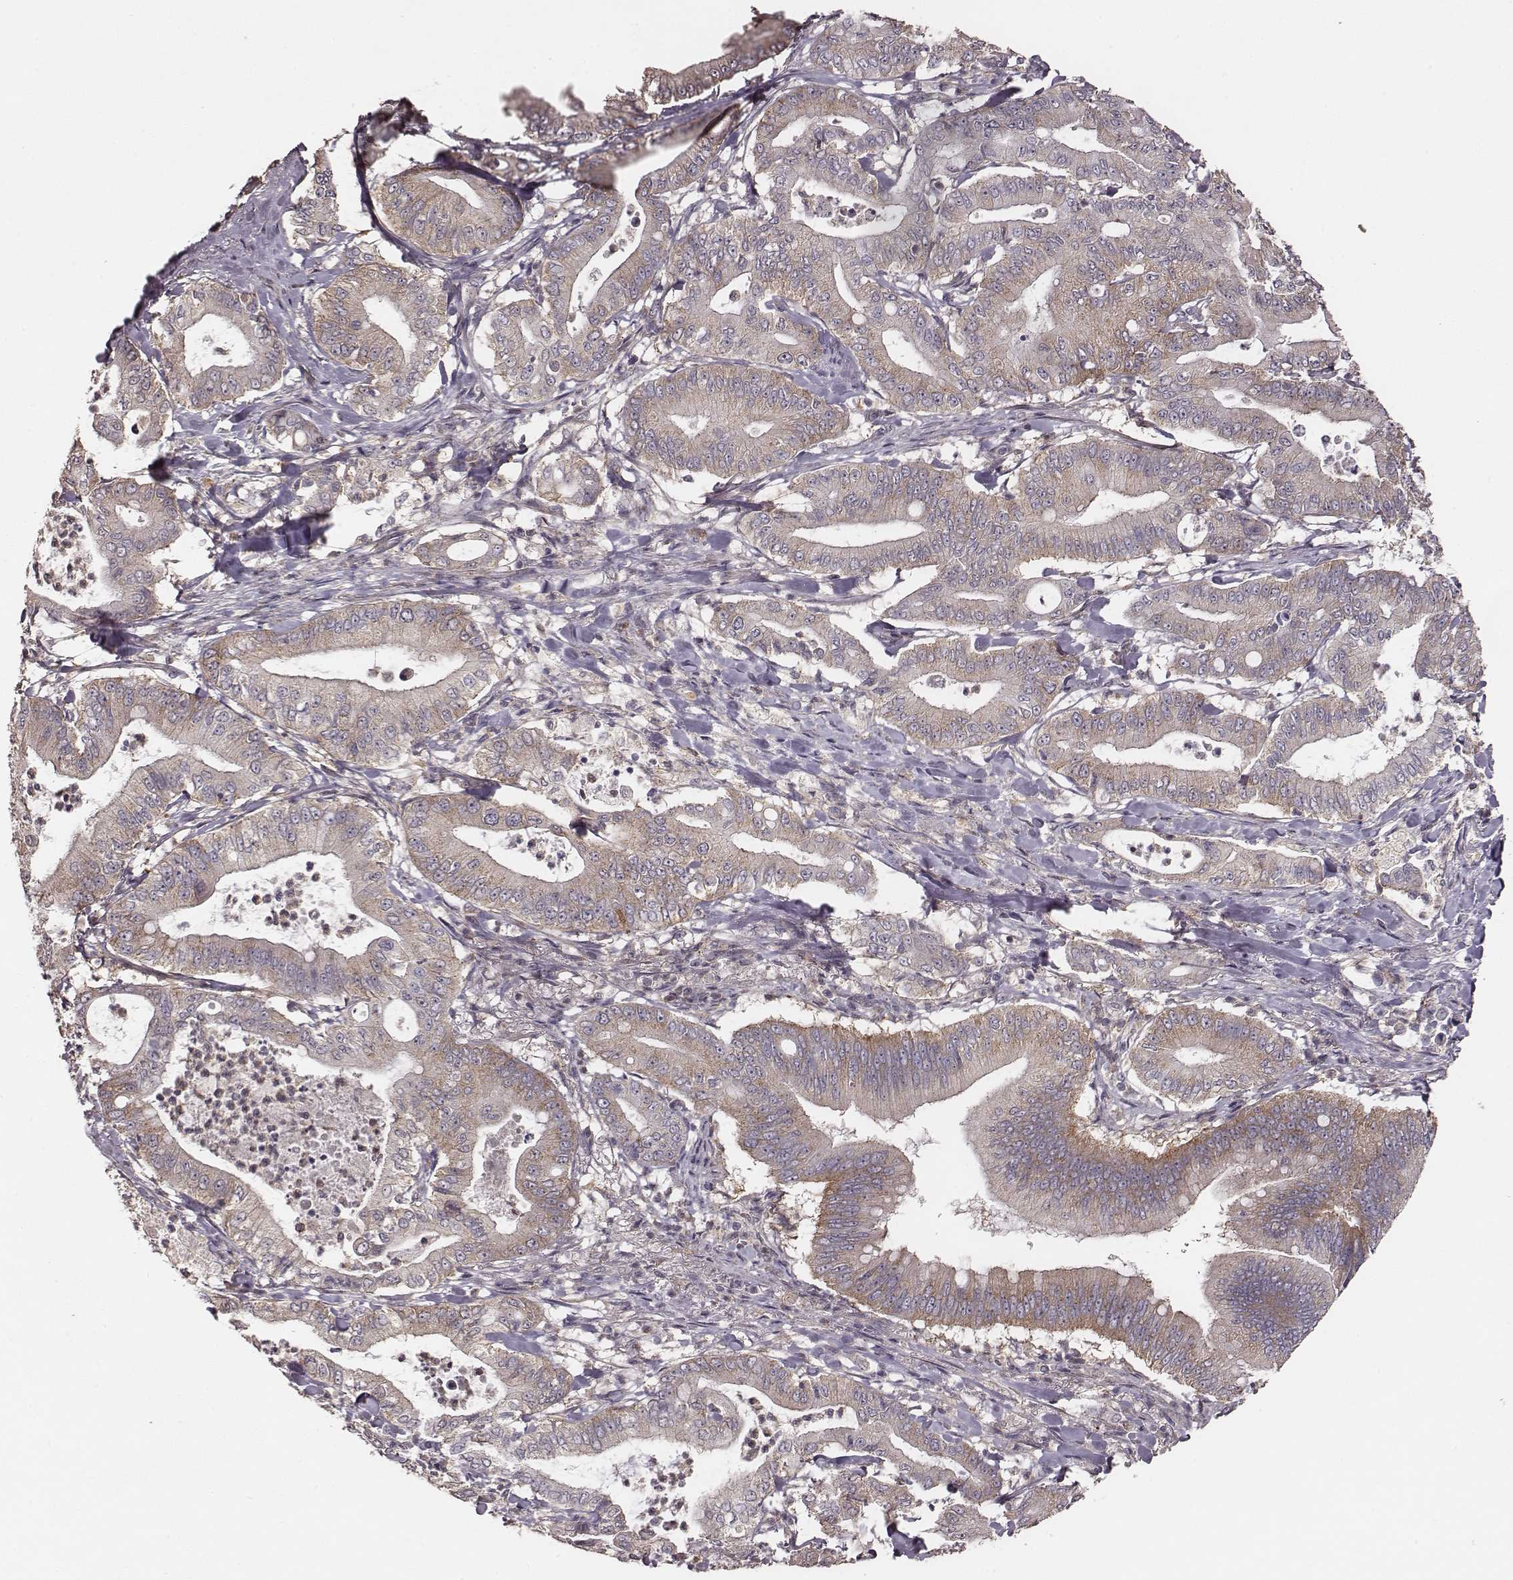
{"staining": {"intensity": "weak", "quantity": "25%-75%", "location": "cytoplasmic/membranous"}, "tissue": "pancreatic cancer", "cell_type": "Tumor cells", "image_type": "cancer", "snomed": [{"axis": "morphology", "description": "Adenocarcinoma, NOS"}, {"axis": "topography", "description": "Pancreas"}], "caption": "Weak cytoplasmic/membranous positivity is present in about 25%-75% of tumor cells in pancreatic adenocarcinoma.", "gene": "VPS26A", "patient": {"sex": "male", "age": 71}}